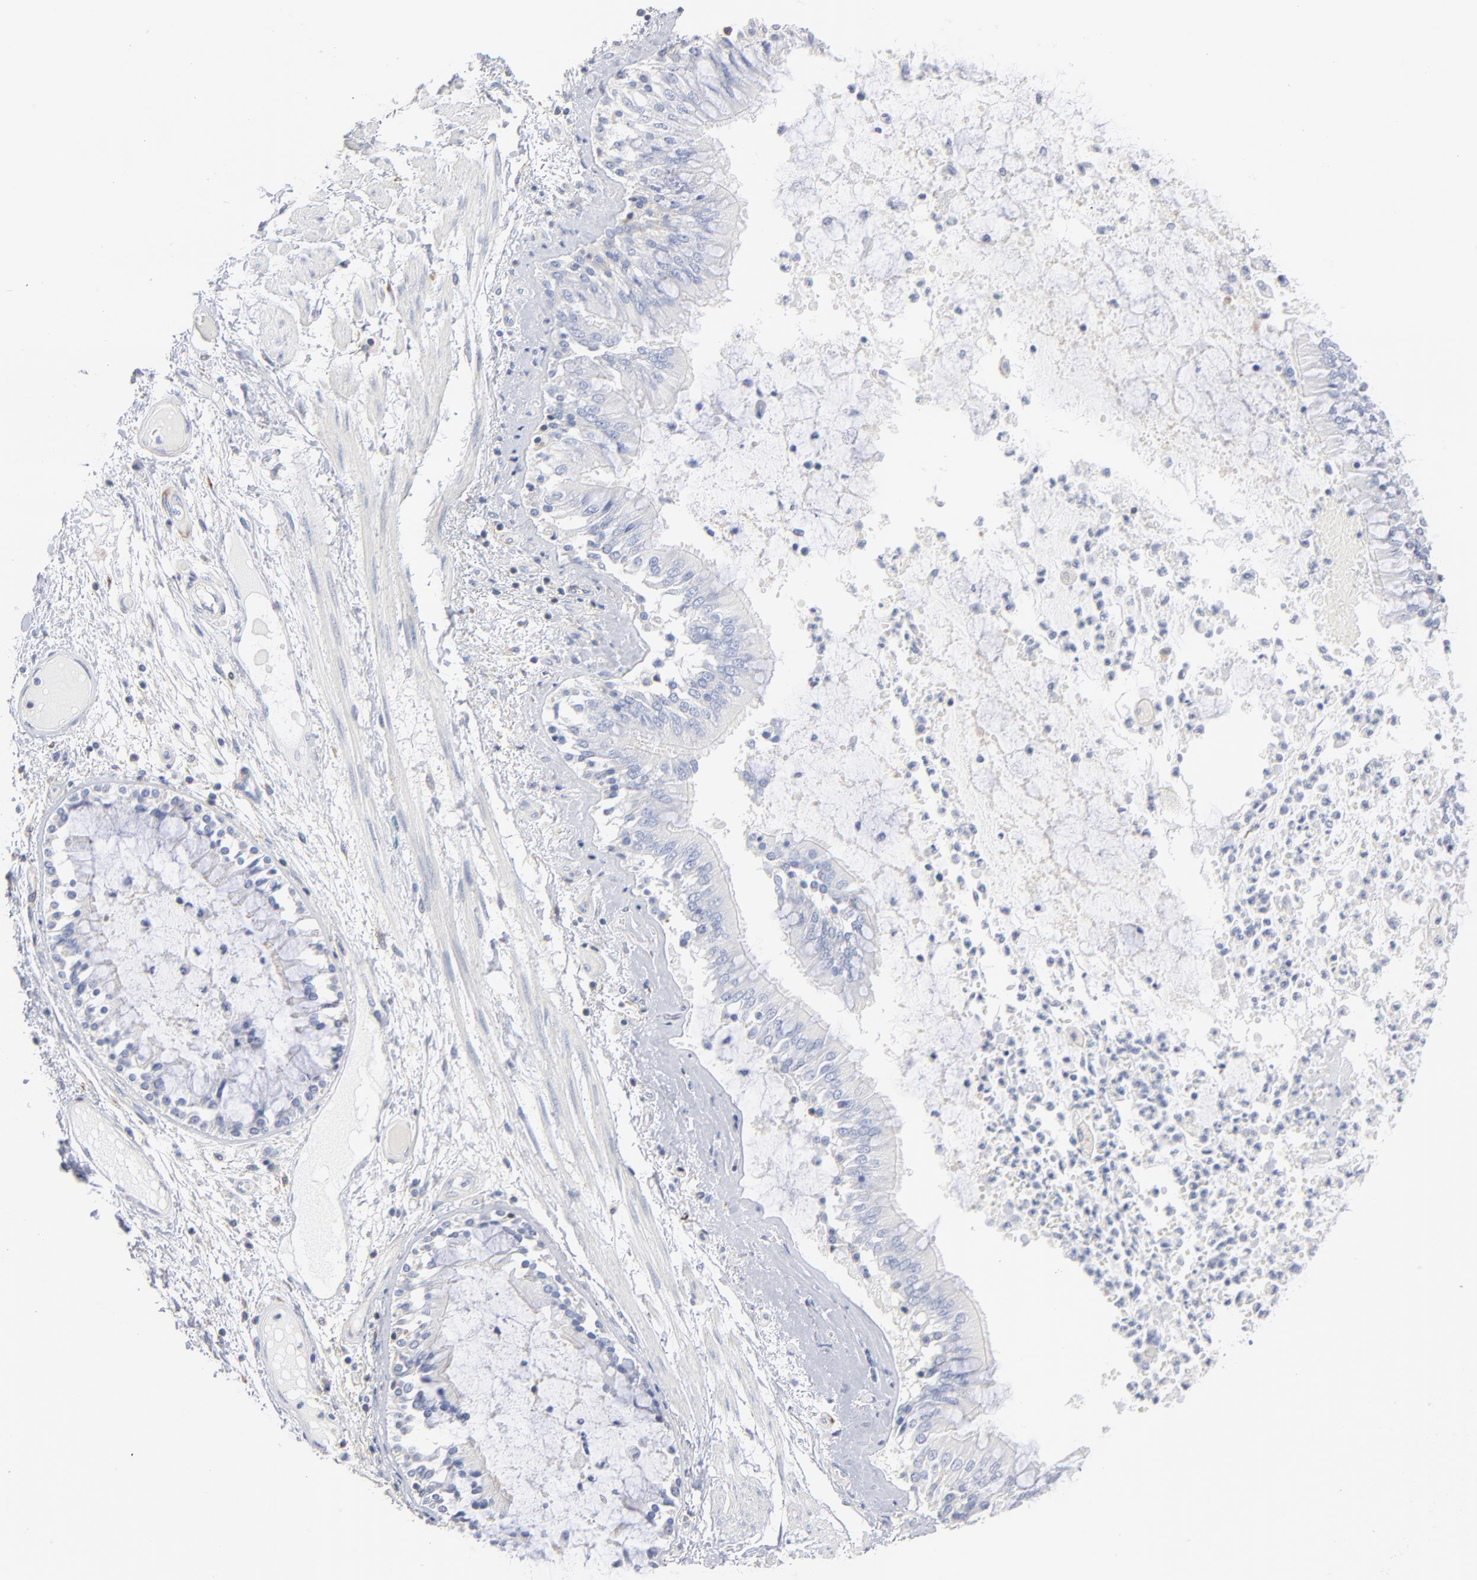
{"staining": {"intensity": "negative", "quantity": "none", "location": "none"}, "tissue": "bronchus", "cell_type": "Respiratory epithelial cells", "image_type": "normal", "snomed": [{"axis": "morphology", "description": "Normal tissue, NOS"}, {"axis": "topography", "description": "Cartilage tissue"}, {"axis": "topography", "description": "Bronchus"}, {"axis": "topography", "description": "Lung"}], "caption": "An IHC micrograph of normal bronchus is shown. There is no staining in respiratory epithelial cells of bronchus. (Brightfield microscopy of DAB IHC at high magnification).", "gene": "SEPTIN11", "patient": {"sex": "female", "age": 49}}